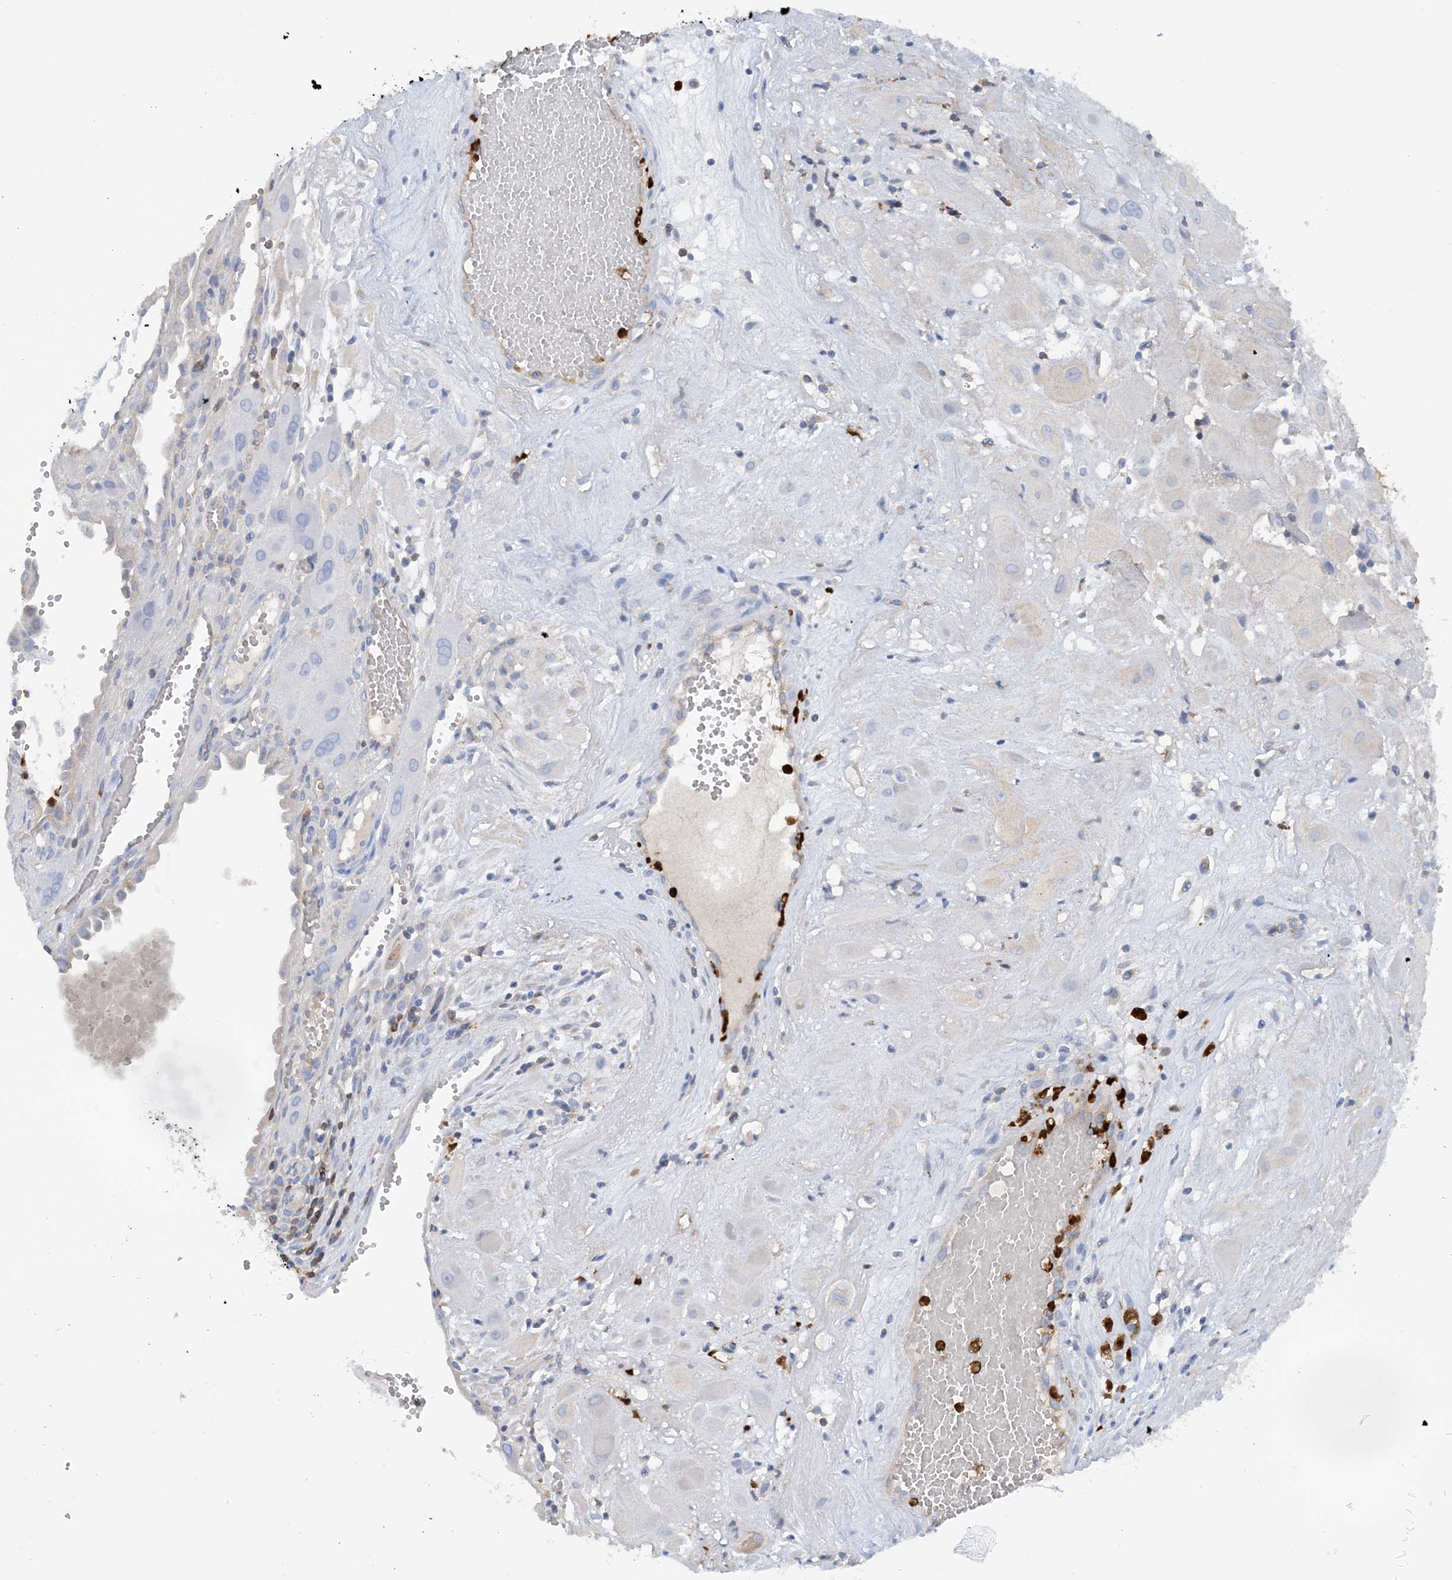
{"staining": {"intensity": "negative", "quantity": "none", "location": "none"}, "tissue": "cervical cancer", "cell_type": "Tumor cells", "image_type": "cancer", "snomed": [{"axis": "morphology", "description": "Squamous cell carcinoma, NOS"}, {"axis": "topography", "description": "Cervix"}], "caption": "Squamous cell carcinoma (cervical) was stained to show a protein in brown. There is no significant expression in tumor cells.", "gene": "PHACTR2", "patient": {"sex": "female", "age": 34}}